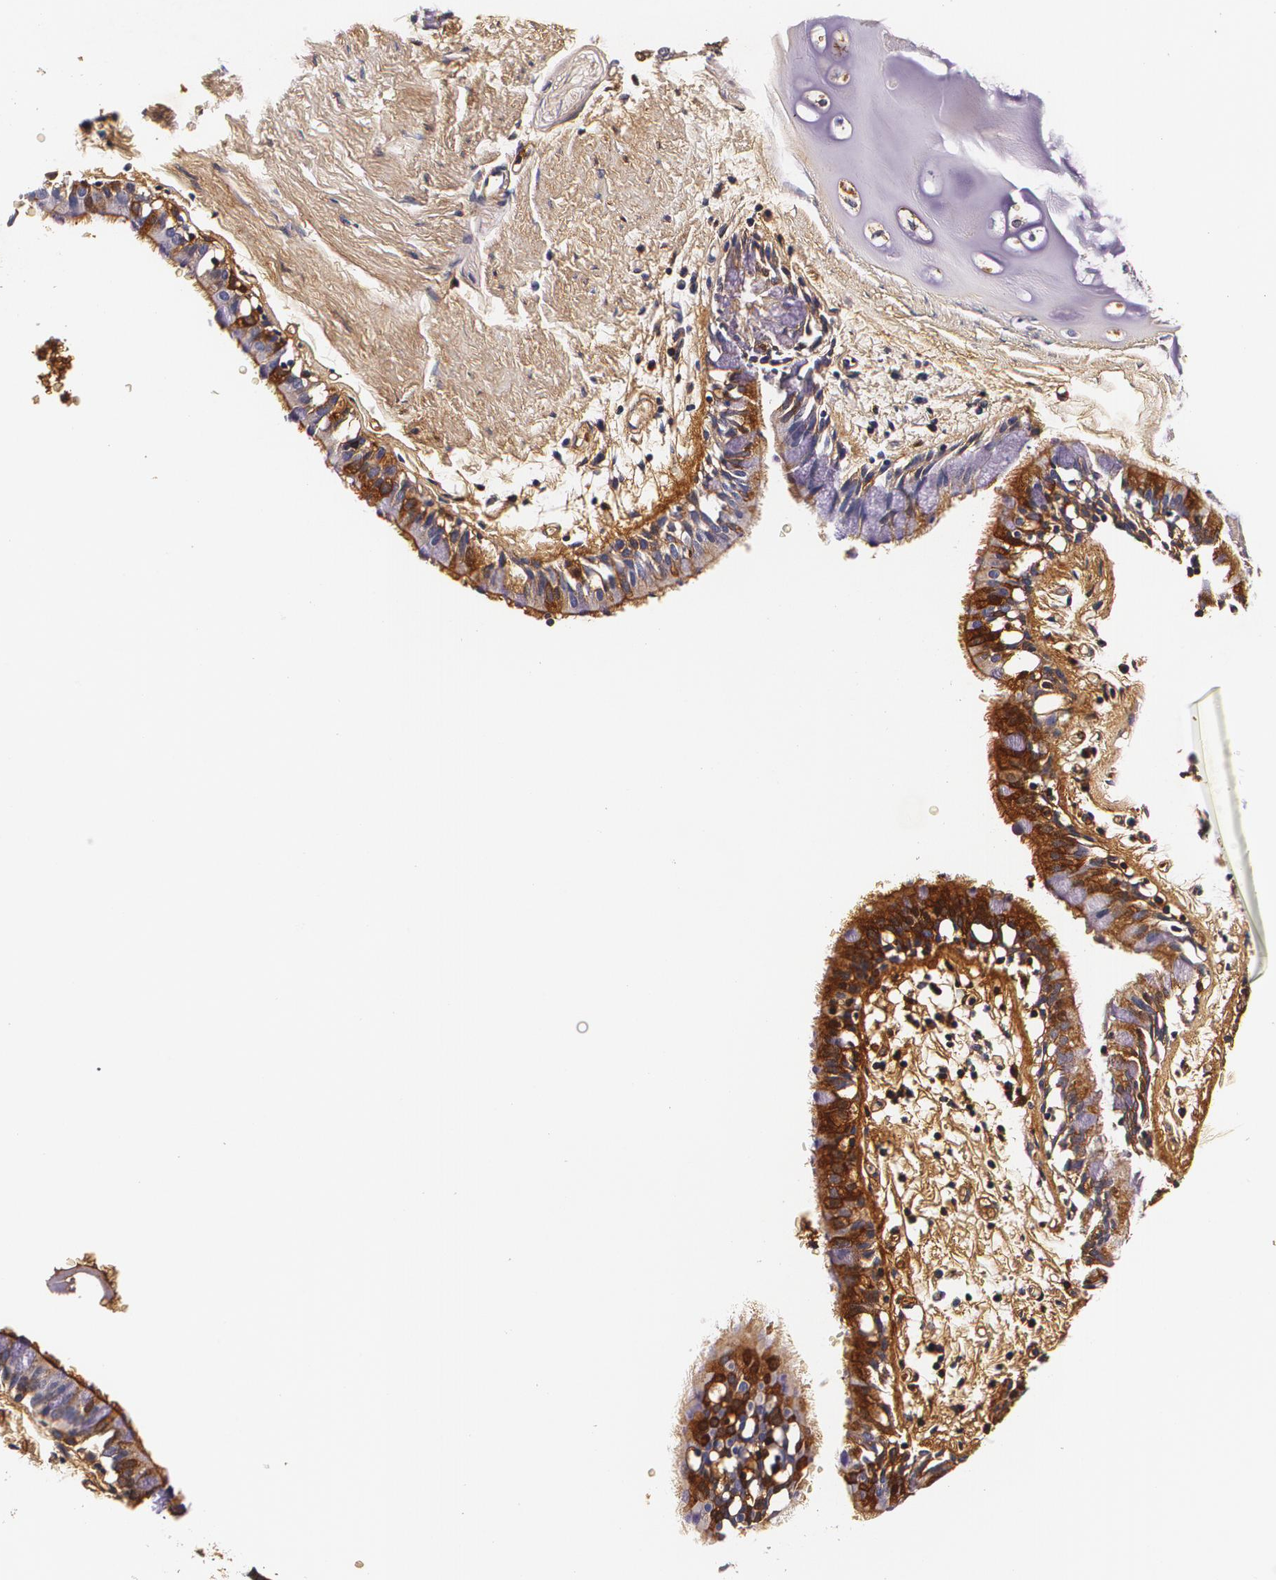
{"staining": {"intensity": "moderate", "quantity": "25%-75%", "location": "cytoplasmic/membranous"}, "tissue": "bronchus", "cell_type": "Respiratory epithelial cells", "image_type": "normal", "snomed": [{"axis": "morphology", "description": "Normal tissue, NOS"}, {"axis": "topography", "description": "Lymph node of abdomen"}, {"axis": "topography", "description": "Lymph node of pelvis"}], "caption": "Immunohistochemistry photomicrograph of normal bronchus stained for a protein (brown), which shows medium levels of moderate cytoplasmic/membranous positivity in approximately 25%-75% of respiratory epithelial cells.", "gene": "TTR", "patient": {"sex": "female", "age": 65}}